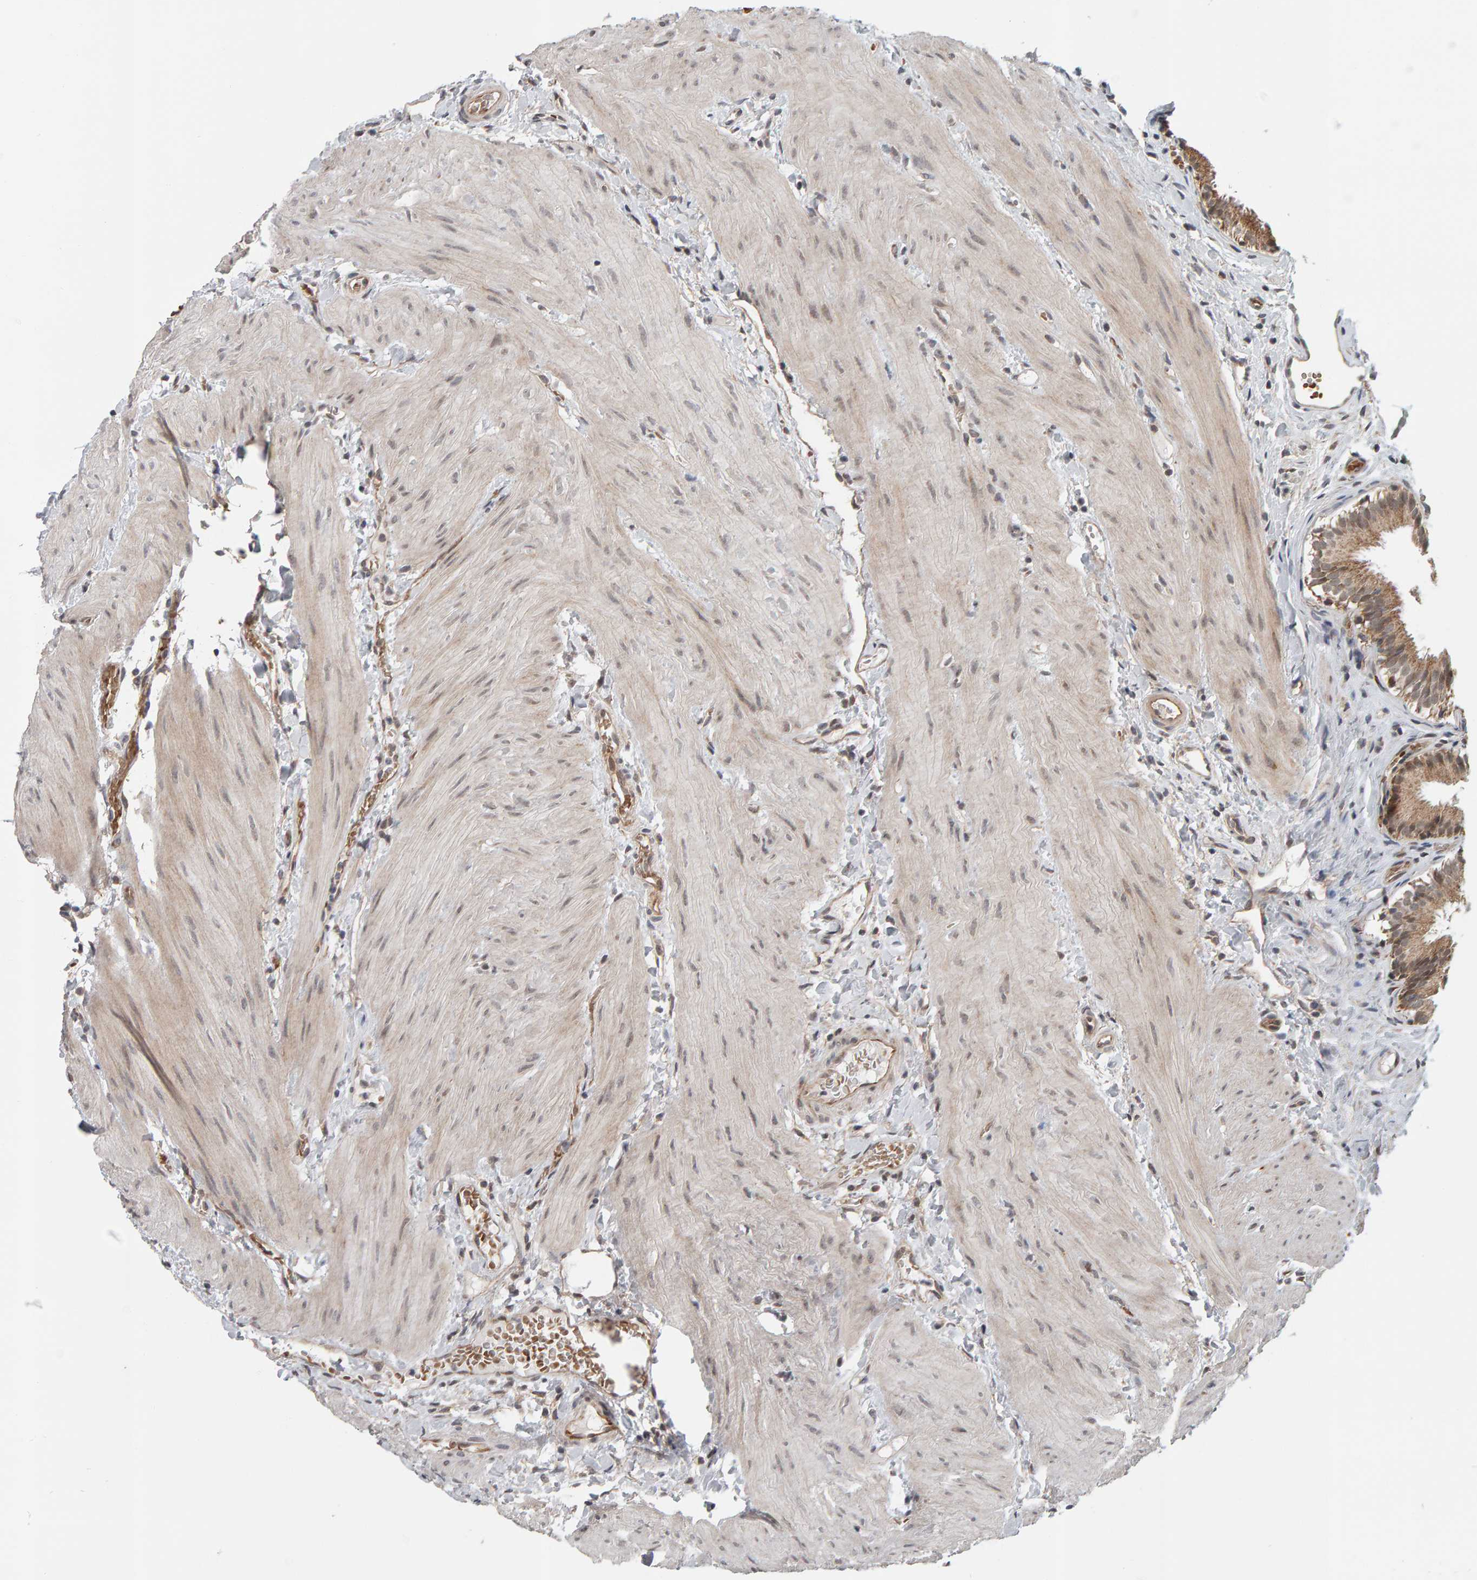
{"staining": {"intensity": "moderate", "quantity": ">75%", "location": "cytoplasmic/membranous"}, "tissue": "gallbladder", "cell_type": "Glandular cells", "image_type": "normal", "snomed": [{"axis": "morphology", "description": "Normal tissue, NOS"}, {"axis": "topography", "description": "Gallbladder"}], "caption": "High-power microscopy captured an immunohistochemistry (IHC) micrograph of normal gallbladder, revealing moderate cytoplasmic/membranous expression in approximately >75% of glandular cells. Using DAB (brown) and hematoxylin (blue) stains, captured at high magnification using brightfield microscopy.", "gene": "DAP3", "patient": {"sex": "female", "age": 26}}